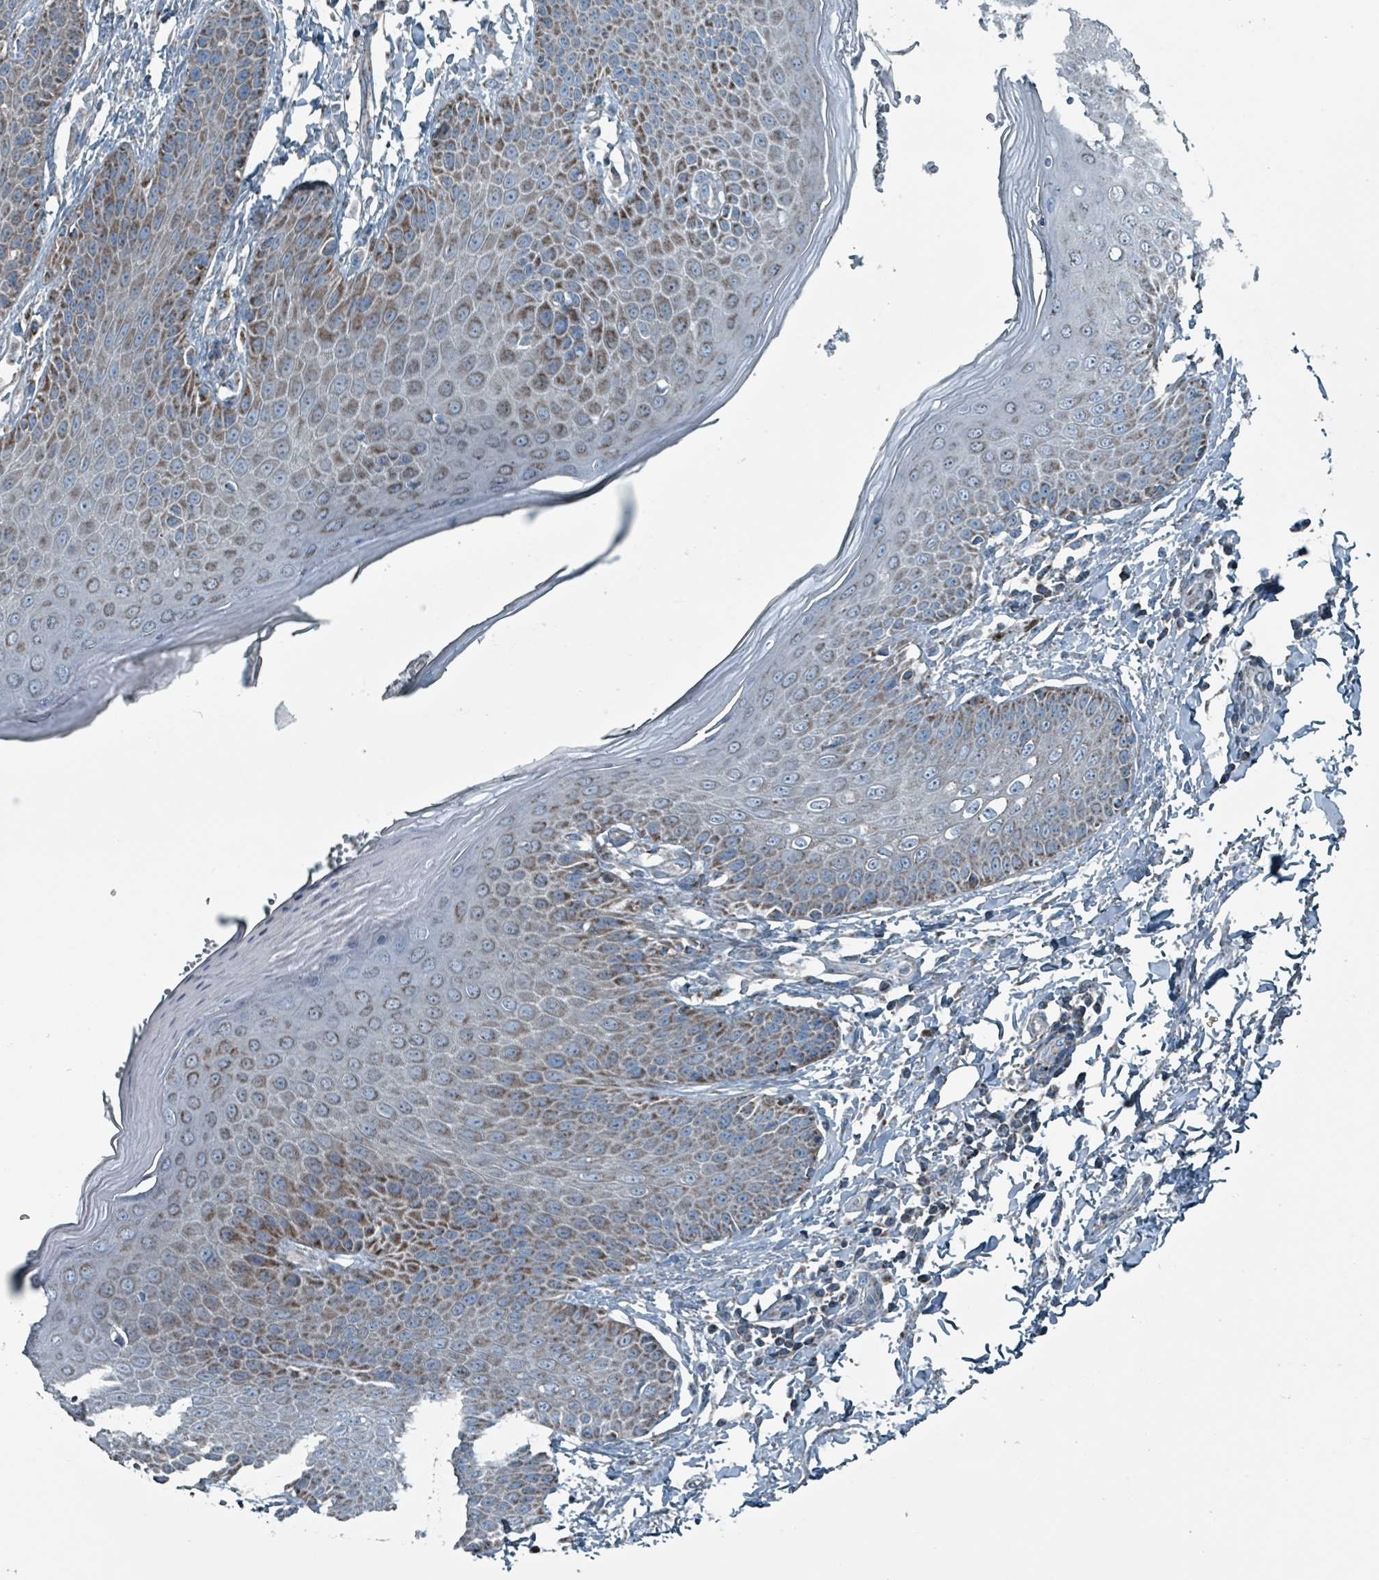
{"staining": {"intensity": "moderate", "quantity": "25%-75%", "location": "cytoplasmic/membranous"}, "tissue": "skin", "cell_type": "Epidermal cells", "image_type": "normal", "snomed": [{"axis": "morphology", "description": "Normal tissue, NOS"}, {"axis": "topography", "description": "Peripheral nerve tissue"}], "caption": "IHC (DAB) staining of unremarkable skin reveals moderate cytoplasmic/membranous protein expression in about 25%-75% of epidermal cells. (DAB = brown stain, brightfield microscopy at high magnification).", "gene": "ABHD18", "patient": {"sex": "male", "age": 51}}